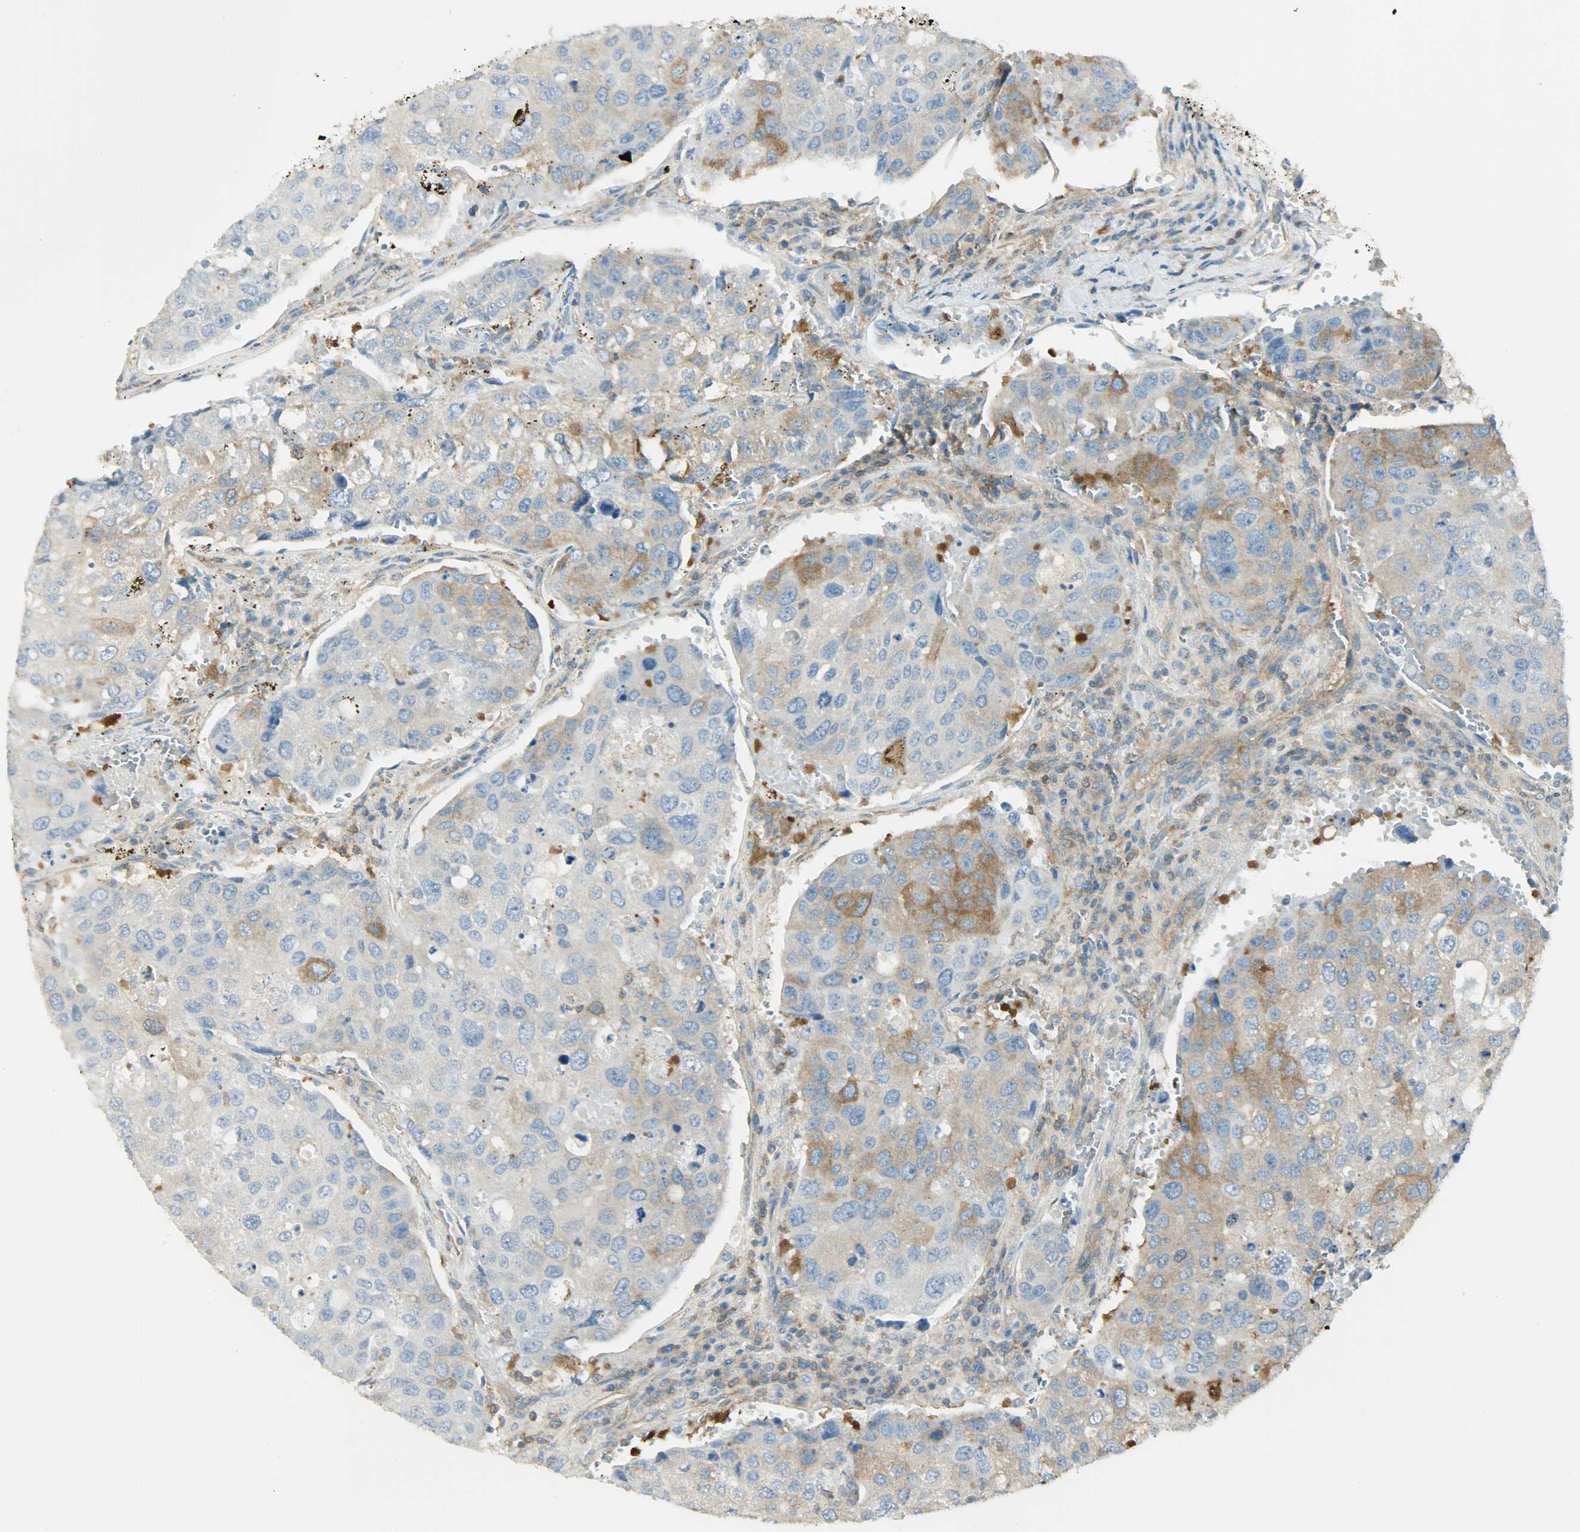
{"staining": {"intensity": "moderate", "quantity": ">75%", "location": "cytoplasmic/membranous"}, "tissue": "urothelial cancer", "cell_type": "Tumor cells", "image_type": "cancer", "snomed": [{"axis": "morphology", "description": "Urothelial carcinoma, High grade"}, {"axis": "topography", "description": "Lymph node"}, {"axis": "topography", "description": "Urinary bladder"}], "caption": "Immunohistochemical staining of human urothelial carcinoma (high-grade) shows medium levels of moderate cytoplasmic/membranous staining in about >75% of tumor cells. The protein of interest is stained brown, and the nuclei are stained in blue (DAB (3,3'-diaminobenzidine) IHC with brightfield microscopy, high magnification).", "gene": "TSC22D2", "patient": {"sex": "male", "age": 51}}